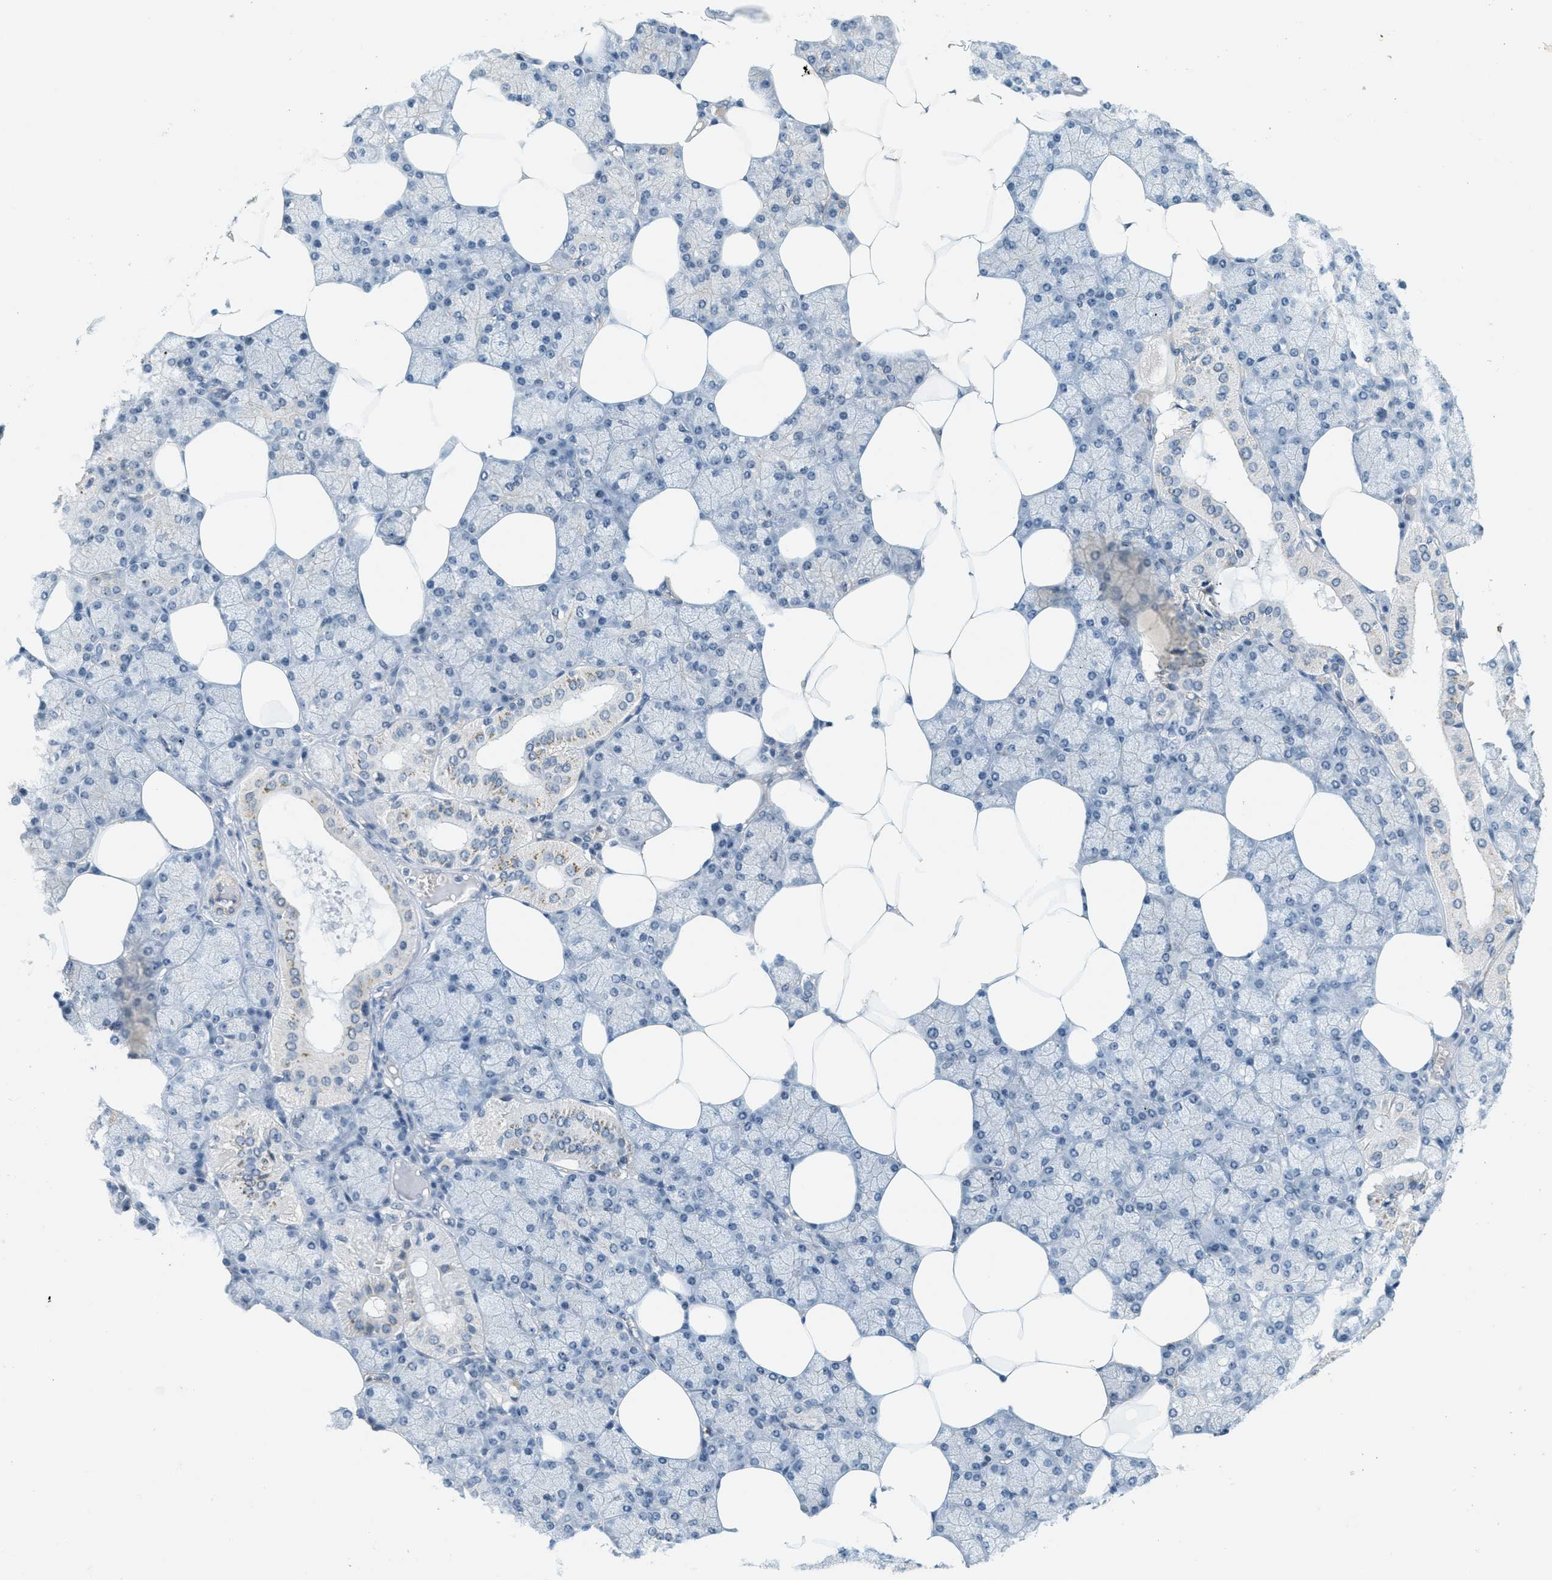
{"staining": {"intensity": "moderate", "quantity": "<25%", "location": "cytoplasmic/membranous"}, "tissue": "salivary gland", "cell_type": "Glandular cells", "image_type": "normal", "snomed": [{"axis": "morphology", "description": "Normal tissue, NOS"}, {"axis": "topography", "description": "Salivary gland"}], "caption": "Protein expression by immunohistochemistry (IHC) displays moderate cytoplasmic/membranous staining in approximately <25% of glandular cells in normal salivary gland.", "gene": "DDX47", "patient": {"sex": "male", "age": 62}}